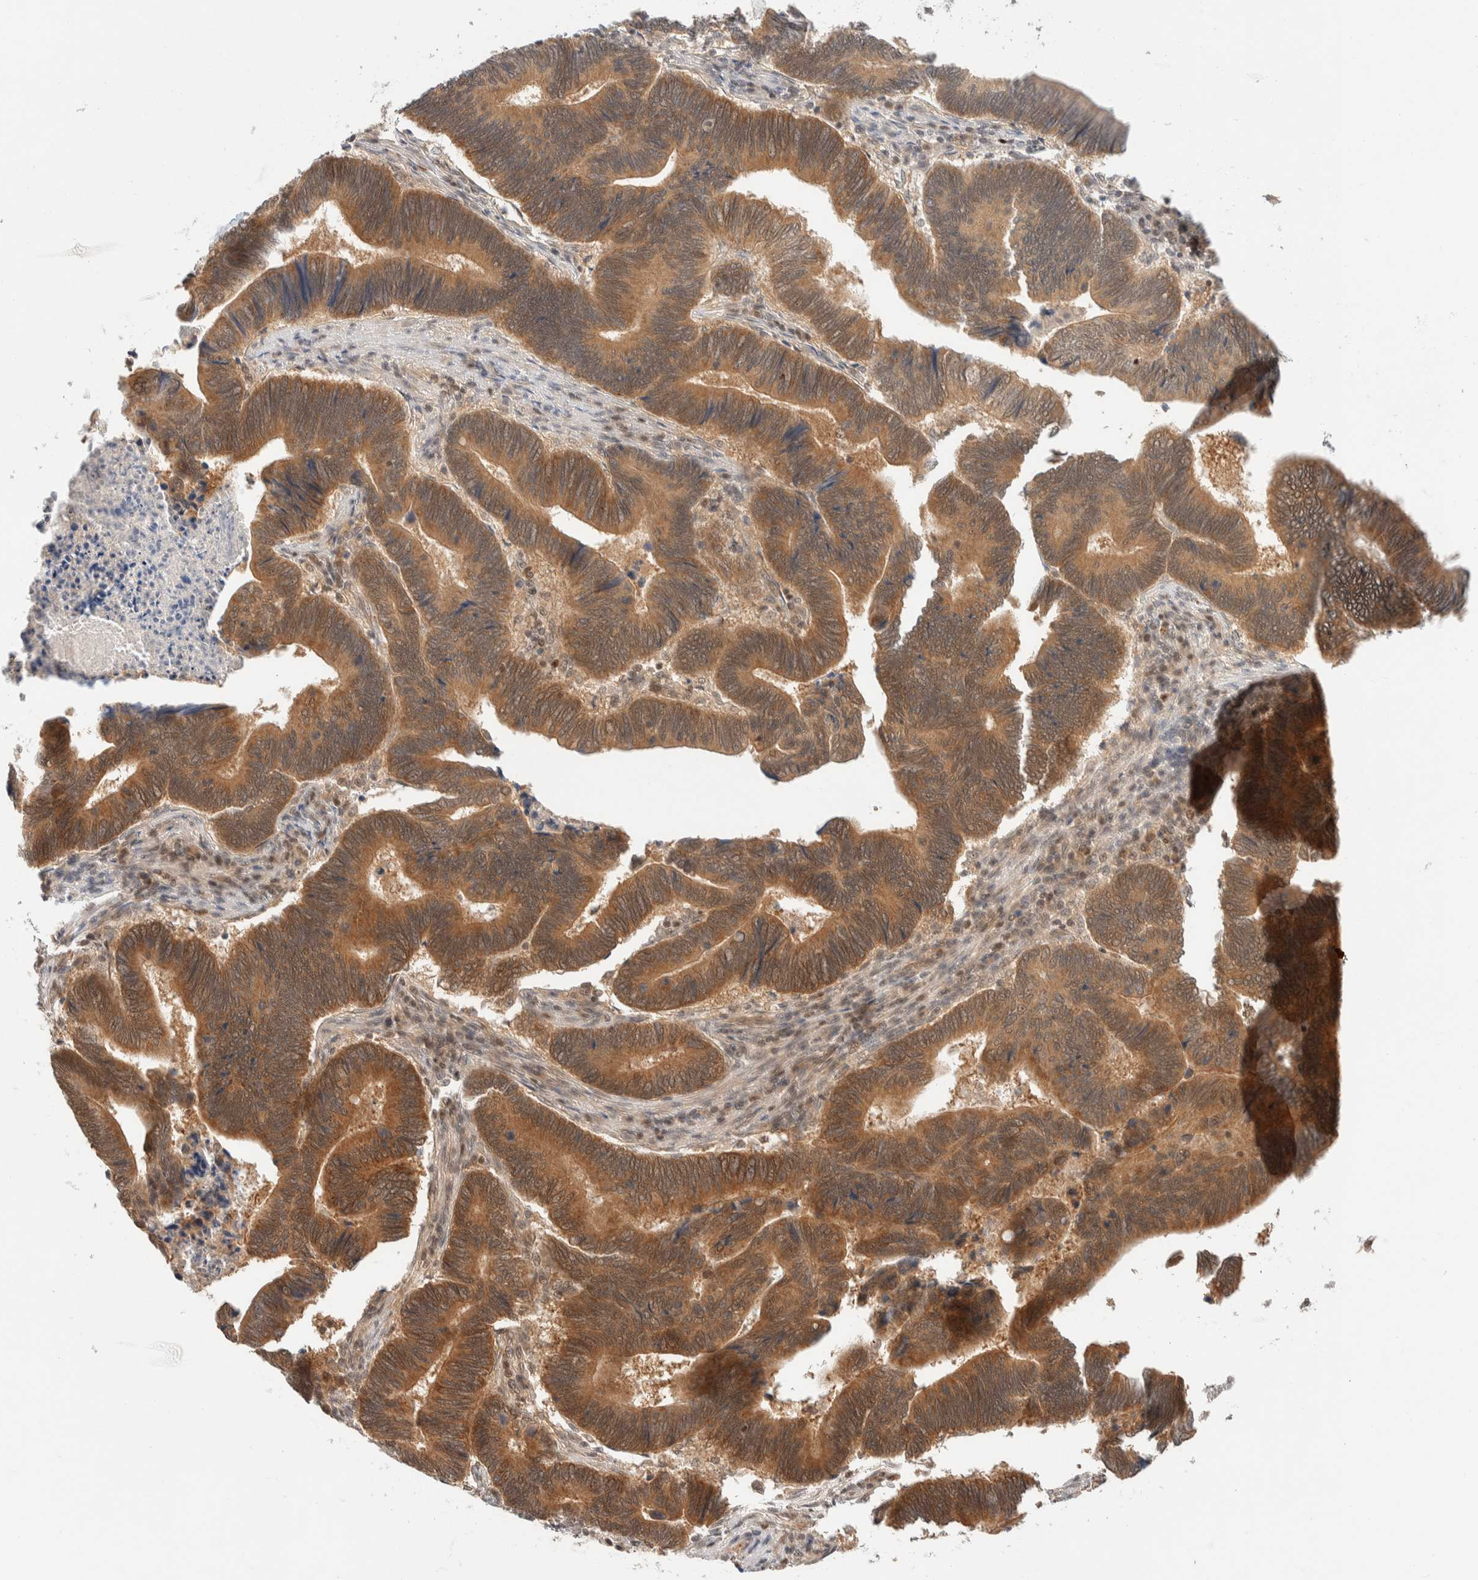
{"staining": {"intensity": "moderate", "quantity": ">75%", "location": "cytoplasmic/membranous"}, "tissue": "pancreatic cancer", "cell_type": "Tumor cells", "image_type": "cancer", "snomed": [{"axis": "morphology", "description": "Adenocarcinoma, NOS"}, {"axis": "topography", "description": "Pancreas"}], "caption": "The image shows staining of pancreatic cancer, revealing moderate cytoplasmic/membranous protein staining (brown color) within tumor cells. (Stains: DAB in brown, nuclei in blue, Microscopy: brightfield microscopy at high magnification).", "gene": "C8orf76", "patient": {"sex": "female", "age": 70}}